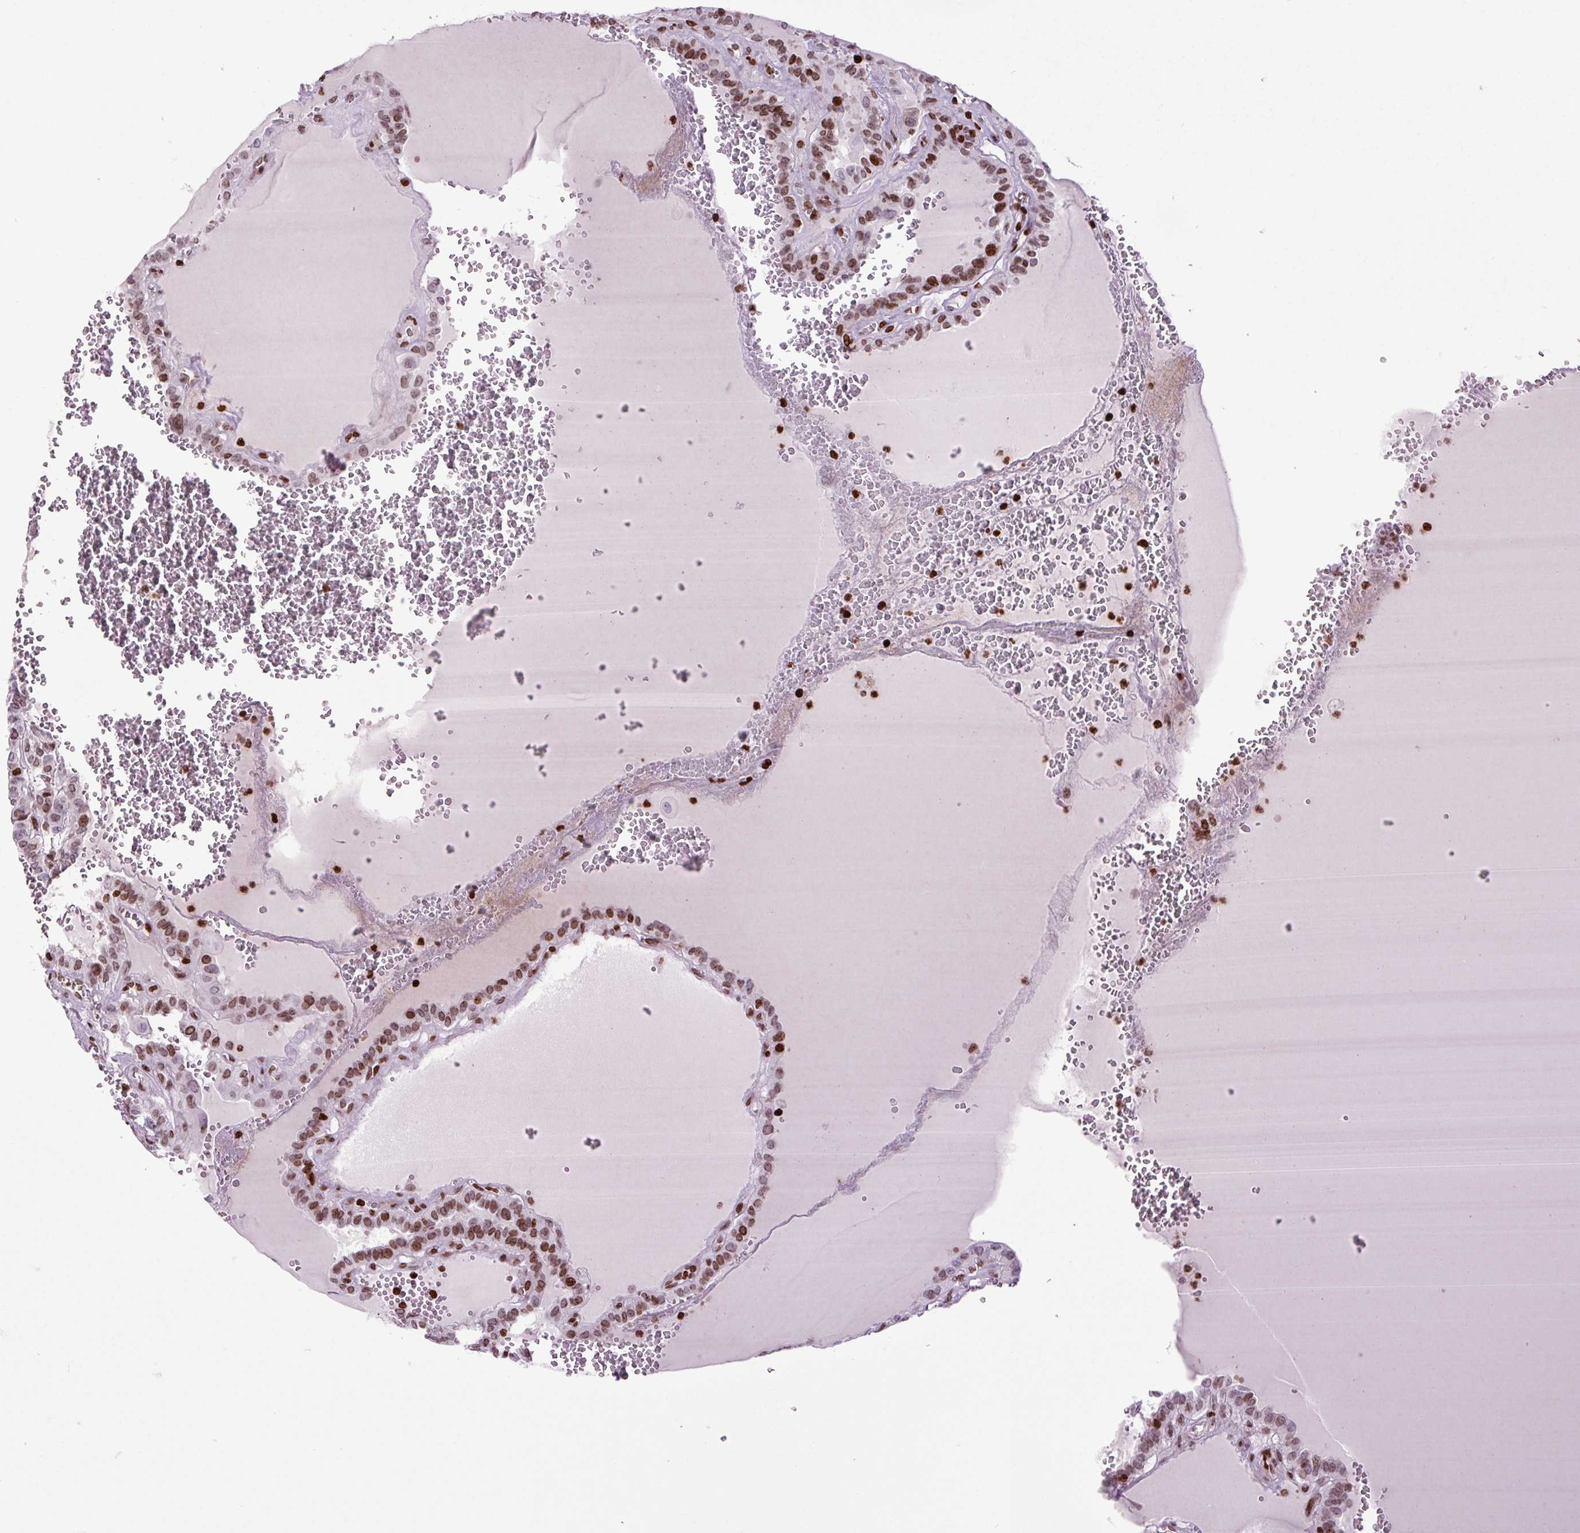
{"staining": {"intensity": "moderate", "quantity": ">75%", "location": "nuclear"}, "tissue": "thyroid cancer", "cell_type": "Tumor cells", "image_type": "cancer", "snomed": [{"axis": "morphology", "description": "Papillary adenocarcinoma, NOS"}, {"axis": "topography", "description": "Thyroid gland"}], "caption": "The histopathology image shows immunohistochemical staining of thyroid cancer (papillary adenocarcinoma). There is moderate nuclear expression is seen in approximately >75% of tumor cells.", "gene": "H1-3", "patient": {"sex": "female", "age": 21}}